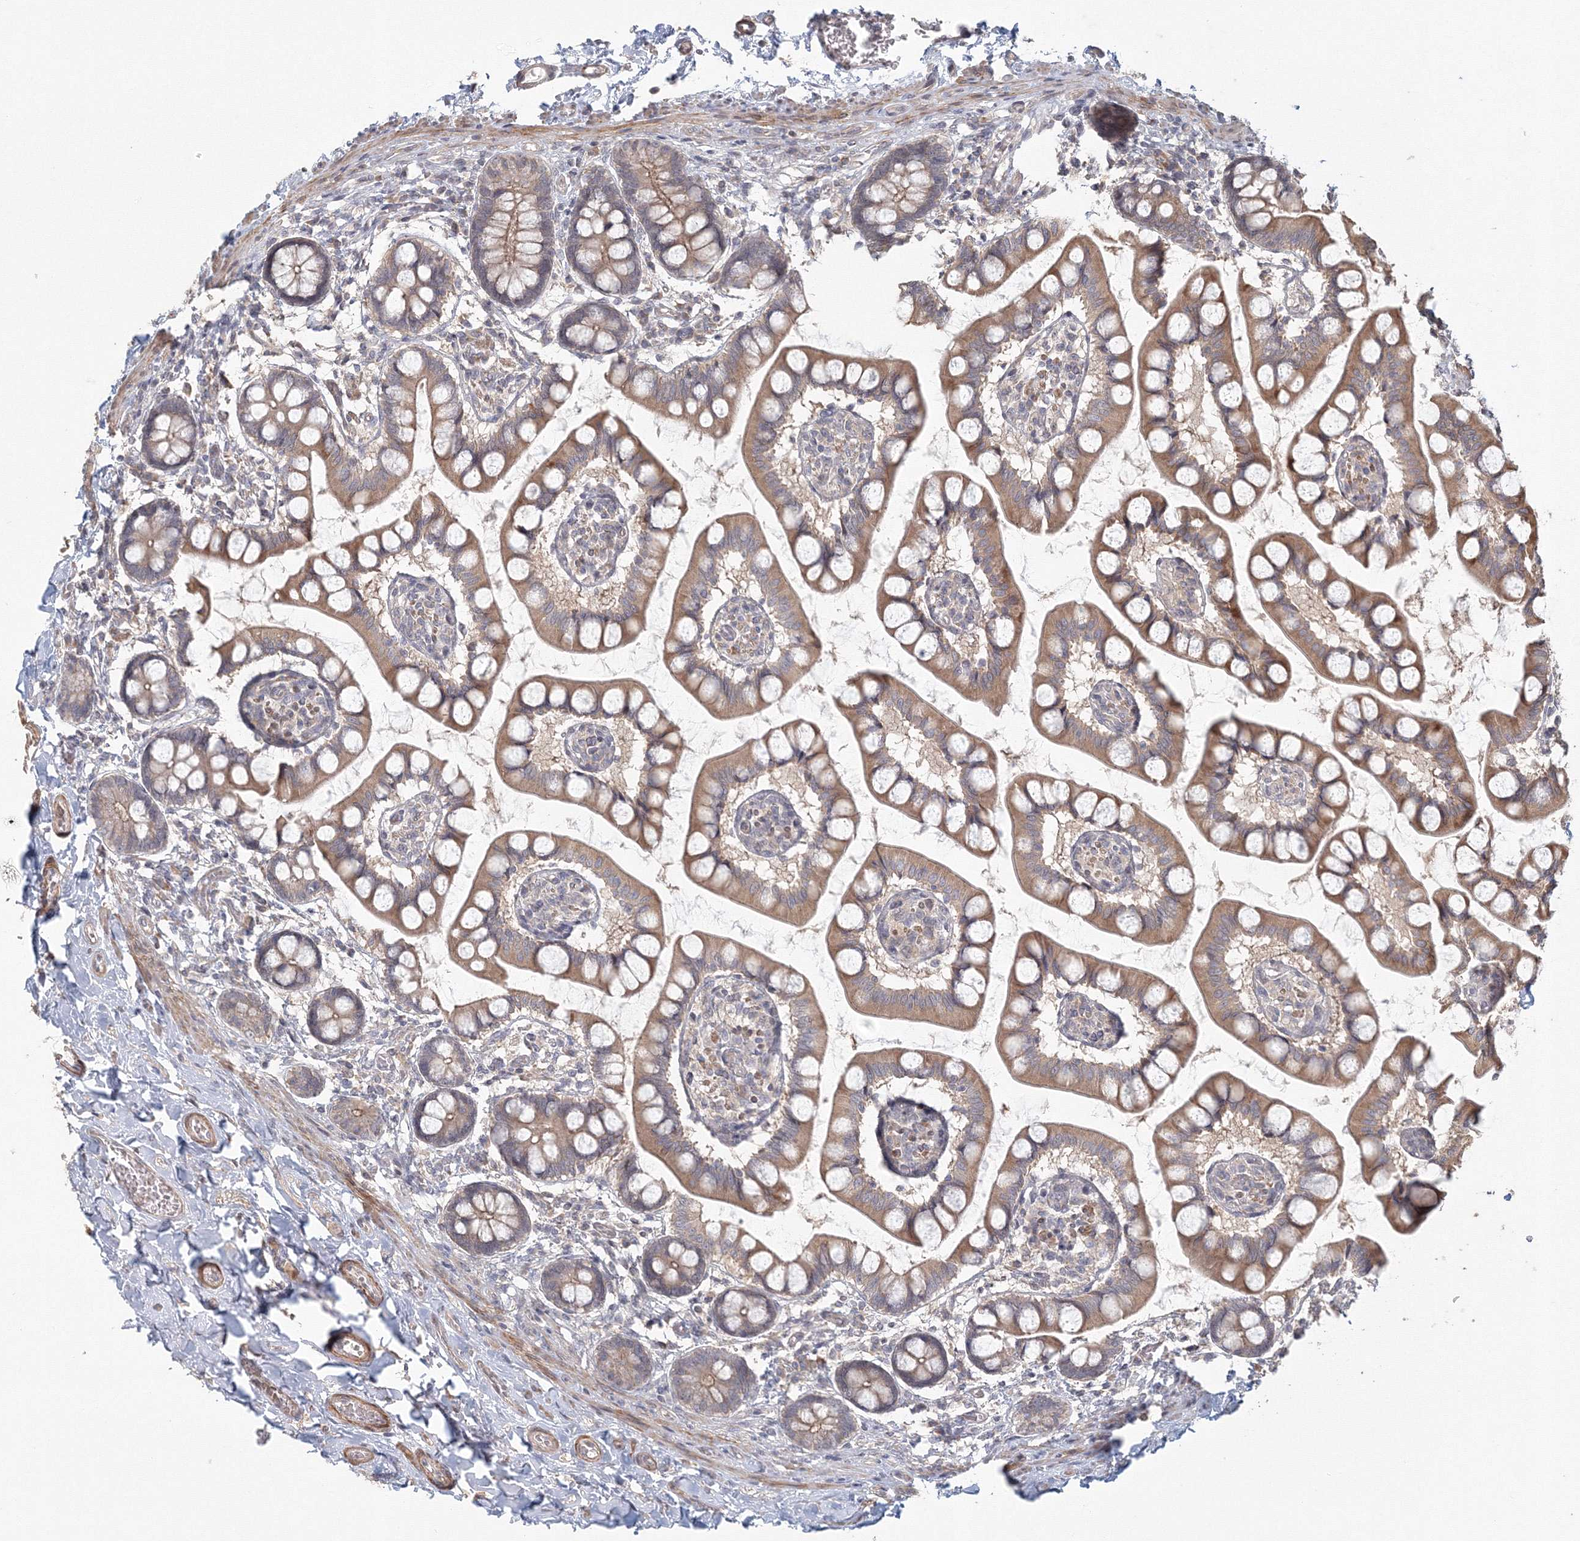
{"staining": {"intensity": "moderate", "quantity": ">75%", "location": "cytoplasmic/membranous"}, "tissue": "small intestine", "cell_type": "Glandular cells", "image_type": "normal", "snomed": [{"axis": "morphology", "description": "Normal tissue, NOS"}, {"axis": "topography", "description": "Small intestine"}], "caption": "A medium amount of moderate cytoplasmic/membranous staining is identified in about >75% of glandular cells in unremarkable small intestine. (brown staining indicates protein expression, while blue staining denotes nuclei).", "gene": "TACC2", "patient": {"sex": "male", "age": 52}}